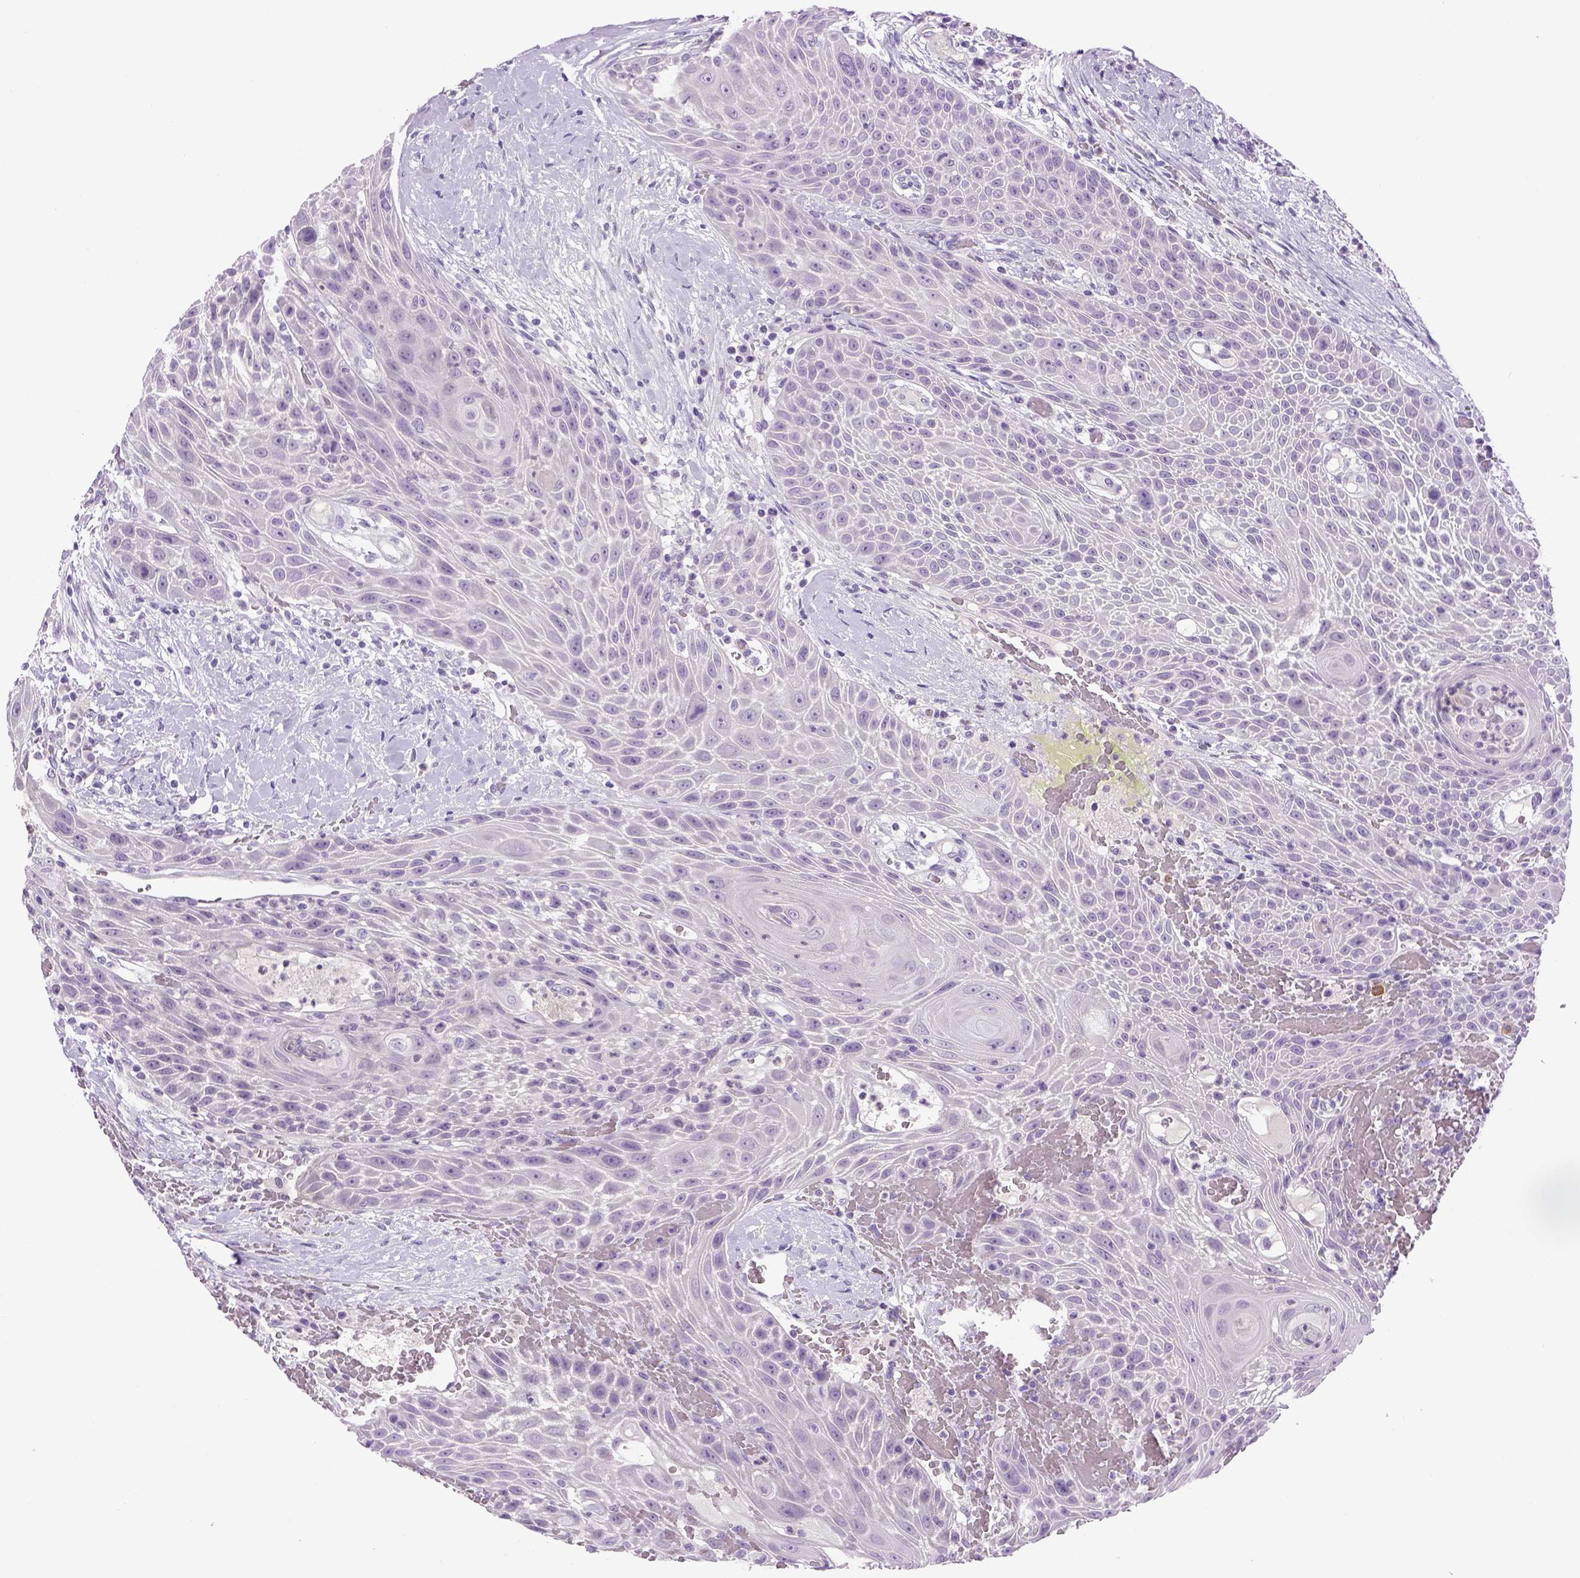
{"staining": {"intensity": "negative", "quantity": "none", "location": "none"}, "tissue": "head and neck cancer", "cell_type": "Tumor cells", "image_type": "cancer", "snomed": [{"axis": "morphology", "description": "Squamous cell carcinoma, NOS"}, {"axis": "topography", "description": "Head-Neck"}], "caption": "The histopathology image reveals no staining of tumor cells in head and neck cancer.", "gene": "DBH", "patient": {"sex": "male", "age": 69}}